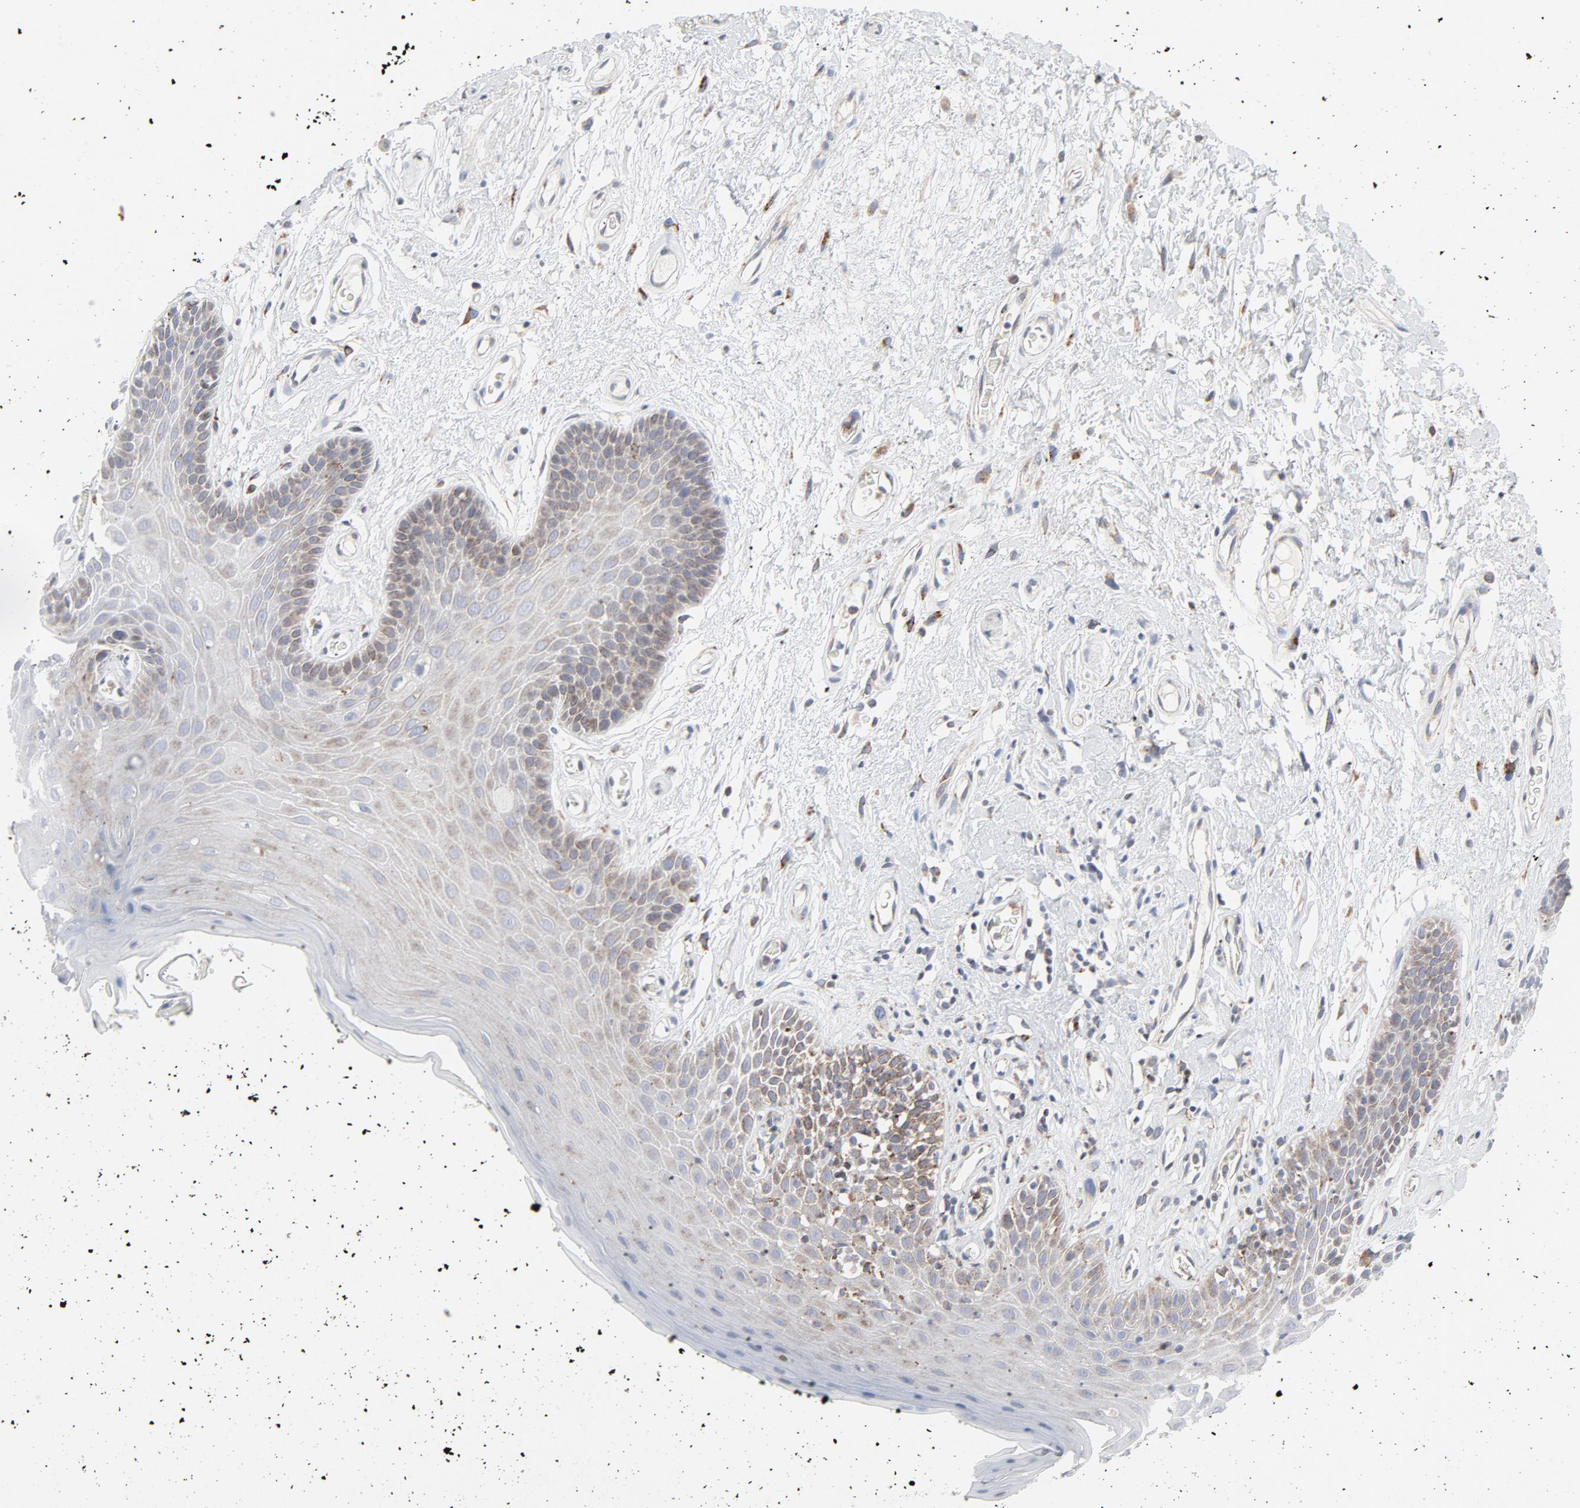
{"staining": {"intensity": "moderate", "quantity": "<25%", "location": "cytoplasmic/membranous"}, "tissue": "oral mucosa", "cell_type": "Squamous epithelial cells", "image_type": "normal", "snomed": [{"axis": "morphology", "description": "Normal tissue, NOS"}, {"axis": "morphology", "description": "Squamous cell carcinoma, NOS"}, {"axis": "topography", "description": "Skeletal muscle"}, {"axis": "topography", "description": "Oral tissue"}, {"axis": "topography", "description": "Head-Neck"}], "caption": "Immunohistochemistry photomicrograph of benign human oral mucosa stained for a protein (brown), which reveals low levels of moderate cytoplasmic/membranous positivity in approximately <25% of squamous epithelial cells.", "gene": "LRP6", "patient": {"sex": "male", "age": 71}}